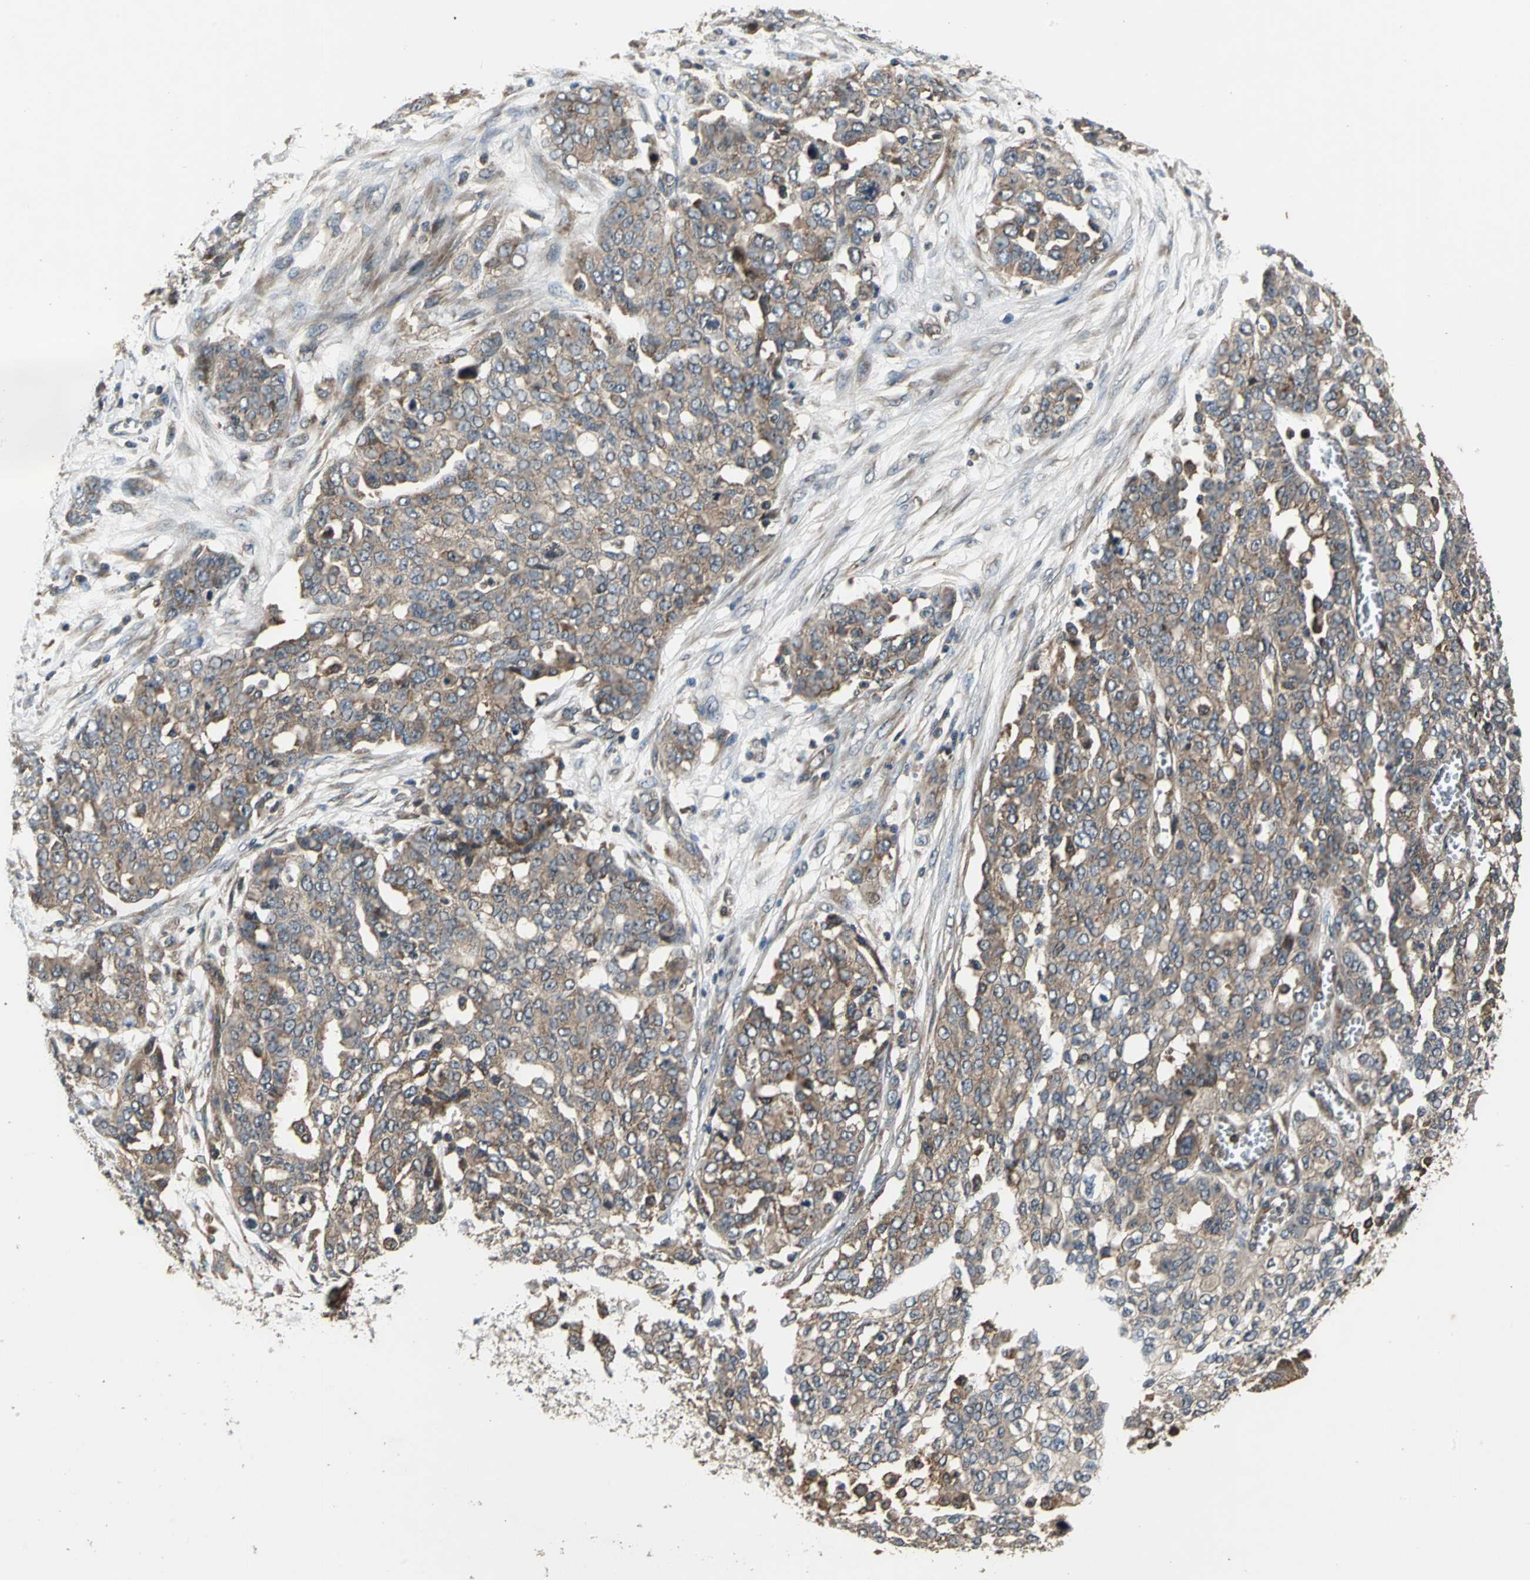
{"staining": {"intensity": "weak", "quantity": ">75%", "location": "cytoplasmic/membranous"}, "tissue": "ovarian cancer", "cell_type": "Tumor cells", "image_type": "cancer", "snomed": [{"axis": "morphology", "description": "Cystadenocarcinoma, serous, NOS"}, {"axis": "topography", "description": "Soft tissue"}, {"axis": "topography", "description": "Ovary"}], "caption": "Ovarian cancer stained with a brown dye demonstrates weak cytoplasmic/membranous positive expression in approximately >75% of tumor cells.", "gene": "EIF2B2", "patient": {"sex": "female", "age": 57}}